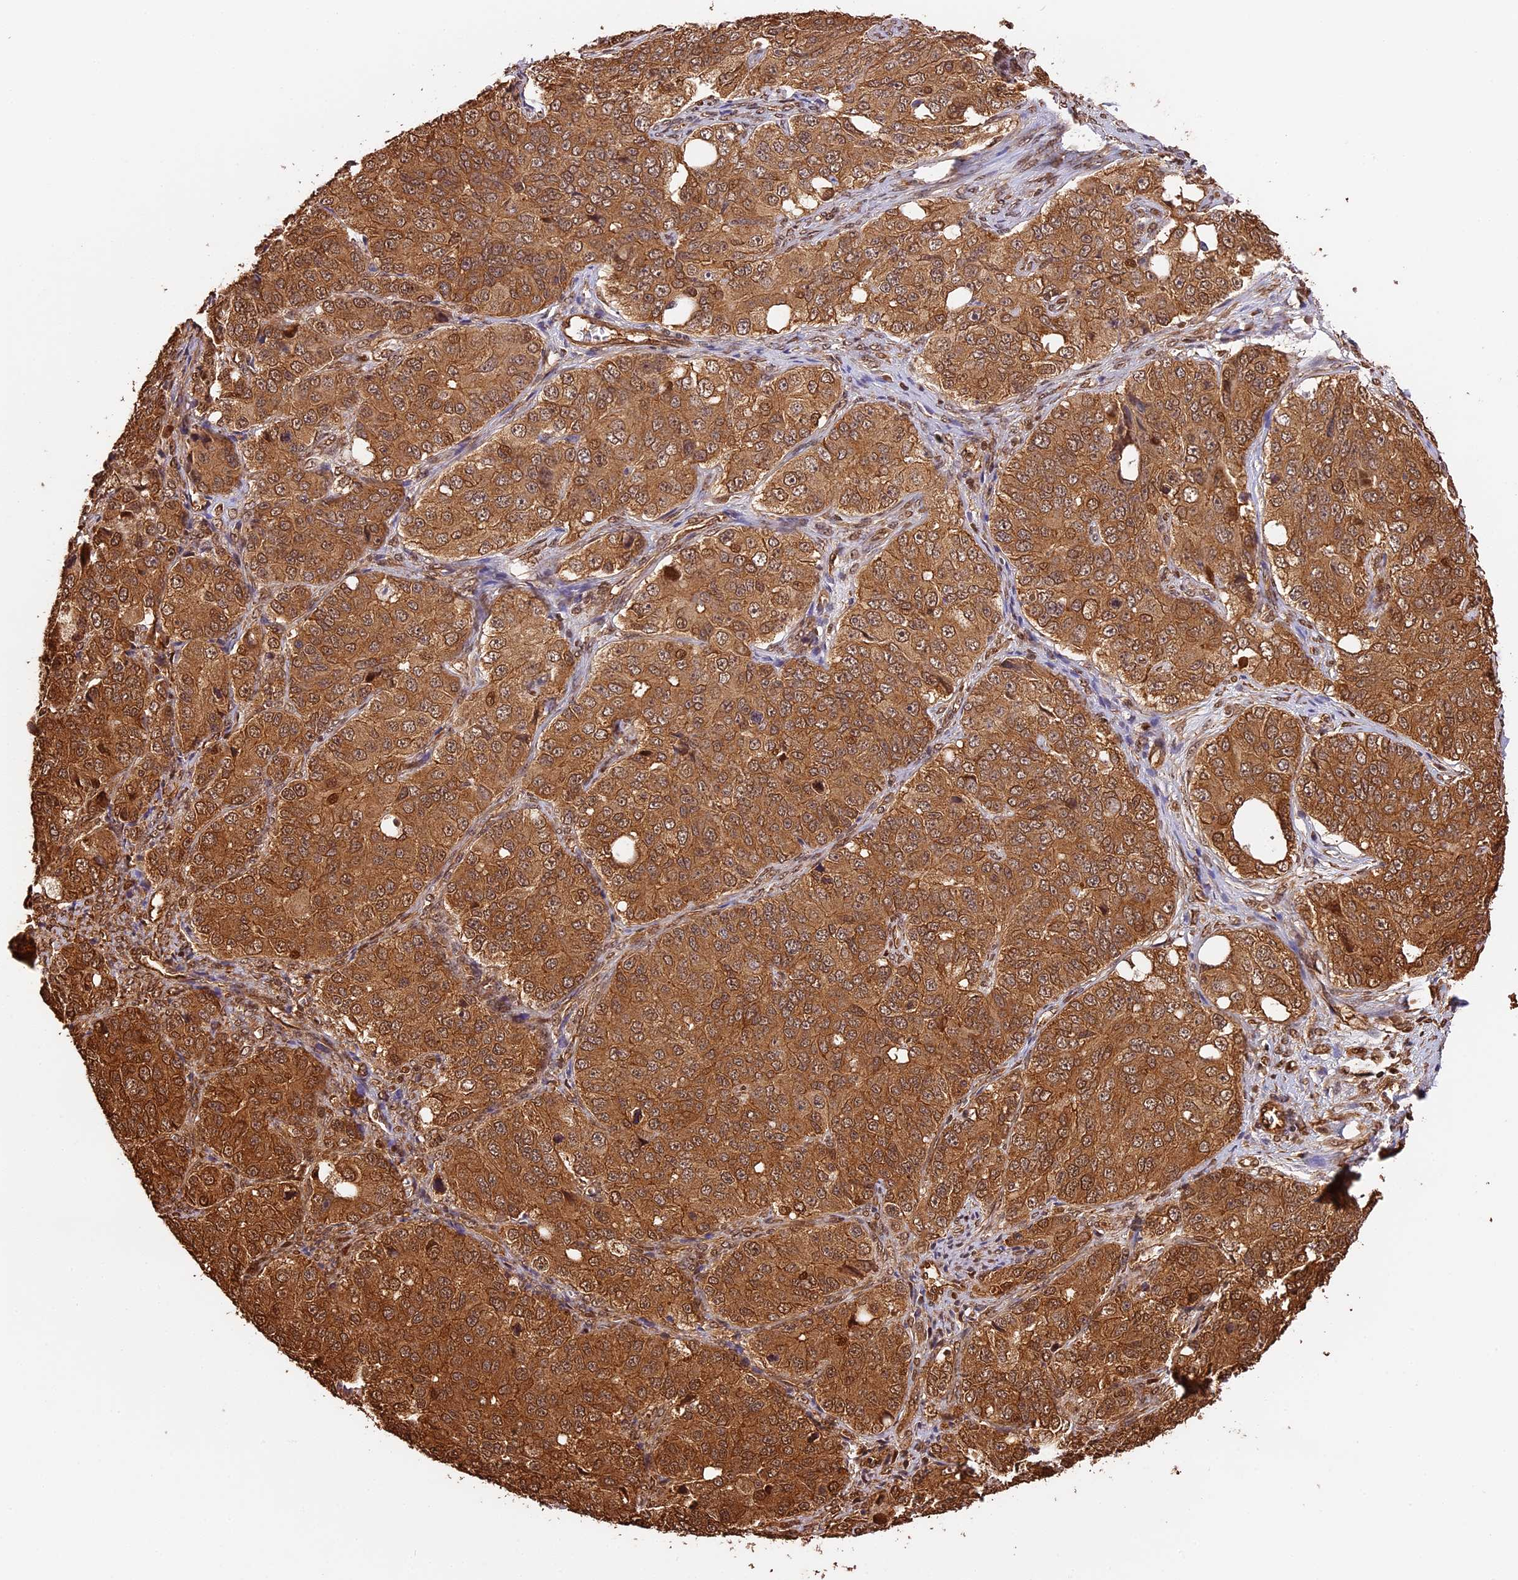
{"staining": {"intensity": "moderate", "quantity": ">75%", "location": "cytoplasmic/membranous"}, "tissue": "ovarian cancer", "cell_type": "Tumor cells", "image_type": "cancer", "snomed": [{"axis": "morphology", "description": "Carcinoma, endometroid"}, {"axis": "topography", "description": "Ovary"}], "caption": "Immunohistochemistry micrograph of neoplastic tissue: ovarian cancer stained using immunohistochemistry (IHC) demonstrates medium levels of moderate protein expression localized specifically in the cytoplasmic/membranous of tumor cells, appearing as a cytoplasmic/membranous brown color.", "gene": "PPP1R37", "patient": {"sex": "female", "age": 51}}